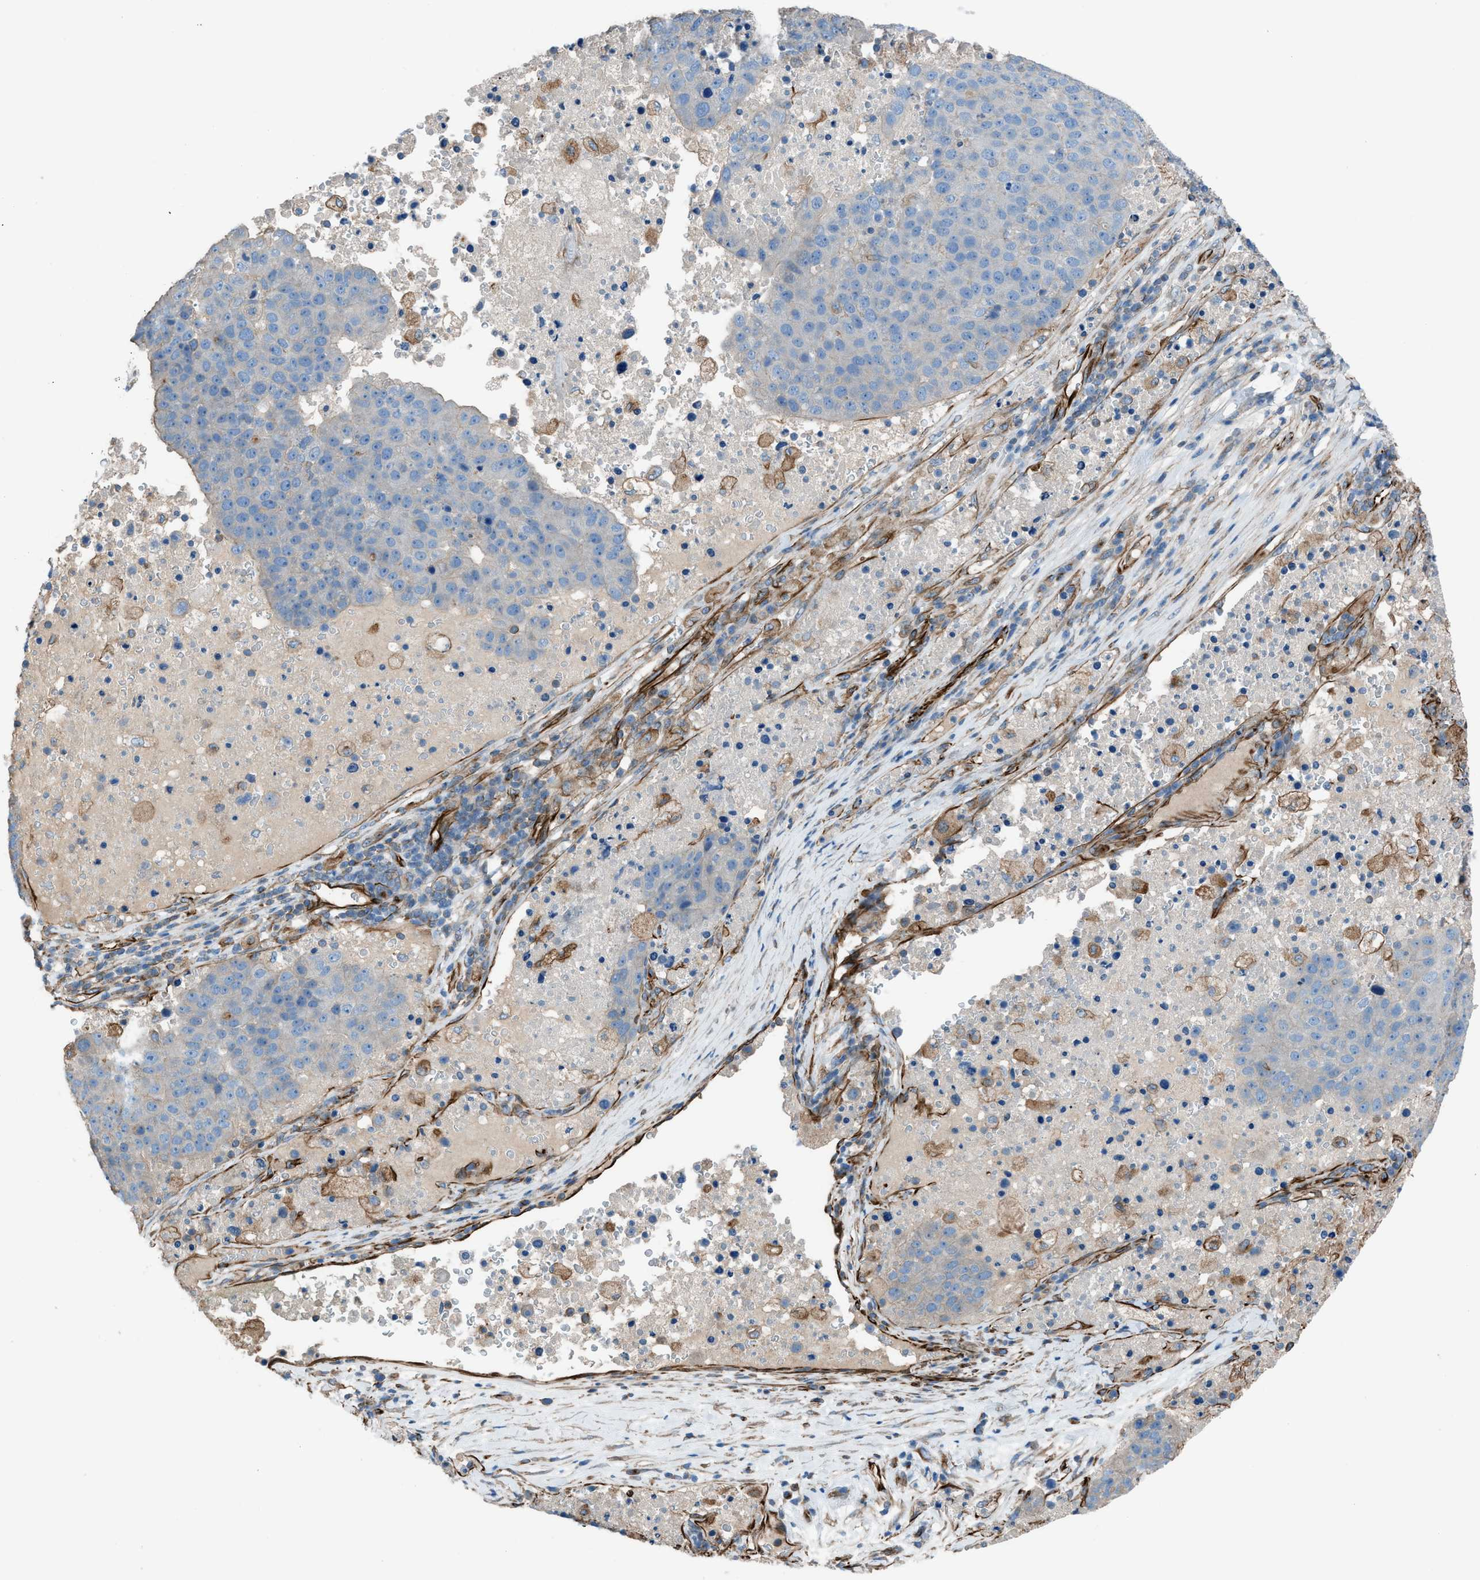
{"staining": {"intensity": "negative", "quantity": "none", "location": "none"}, "tissue": "pancreatic cancer", "cell_type": "Tumor cells", "image_type": "cancer", "snomed": [{"axis": "morphology", "description": "Adenocarcinoma, NOS"}, {"axis": "topography", "description": "Pancreas"}], "caption": "This is an IHC histopathology image of adenocarcinoma (pancreatic). There is no staining in tumor cells.", "gene": "CABP7", "patient": {"sex": "female", "age": 61}}